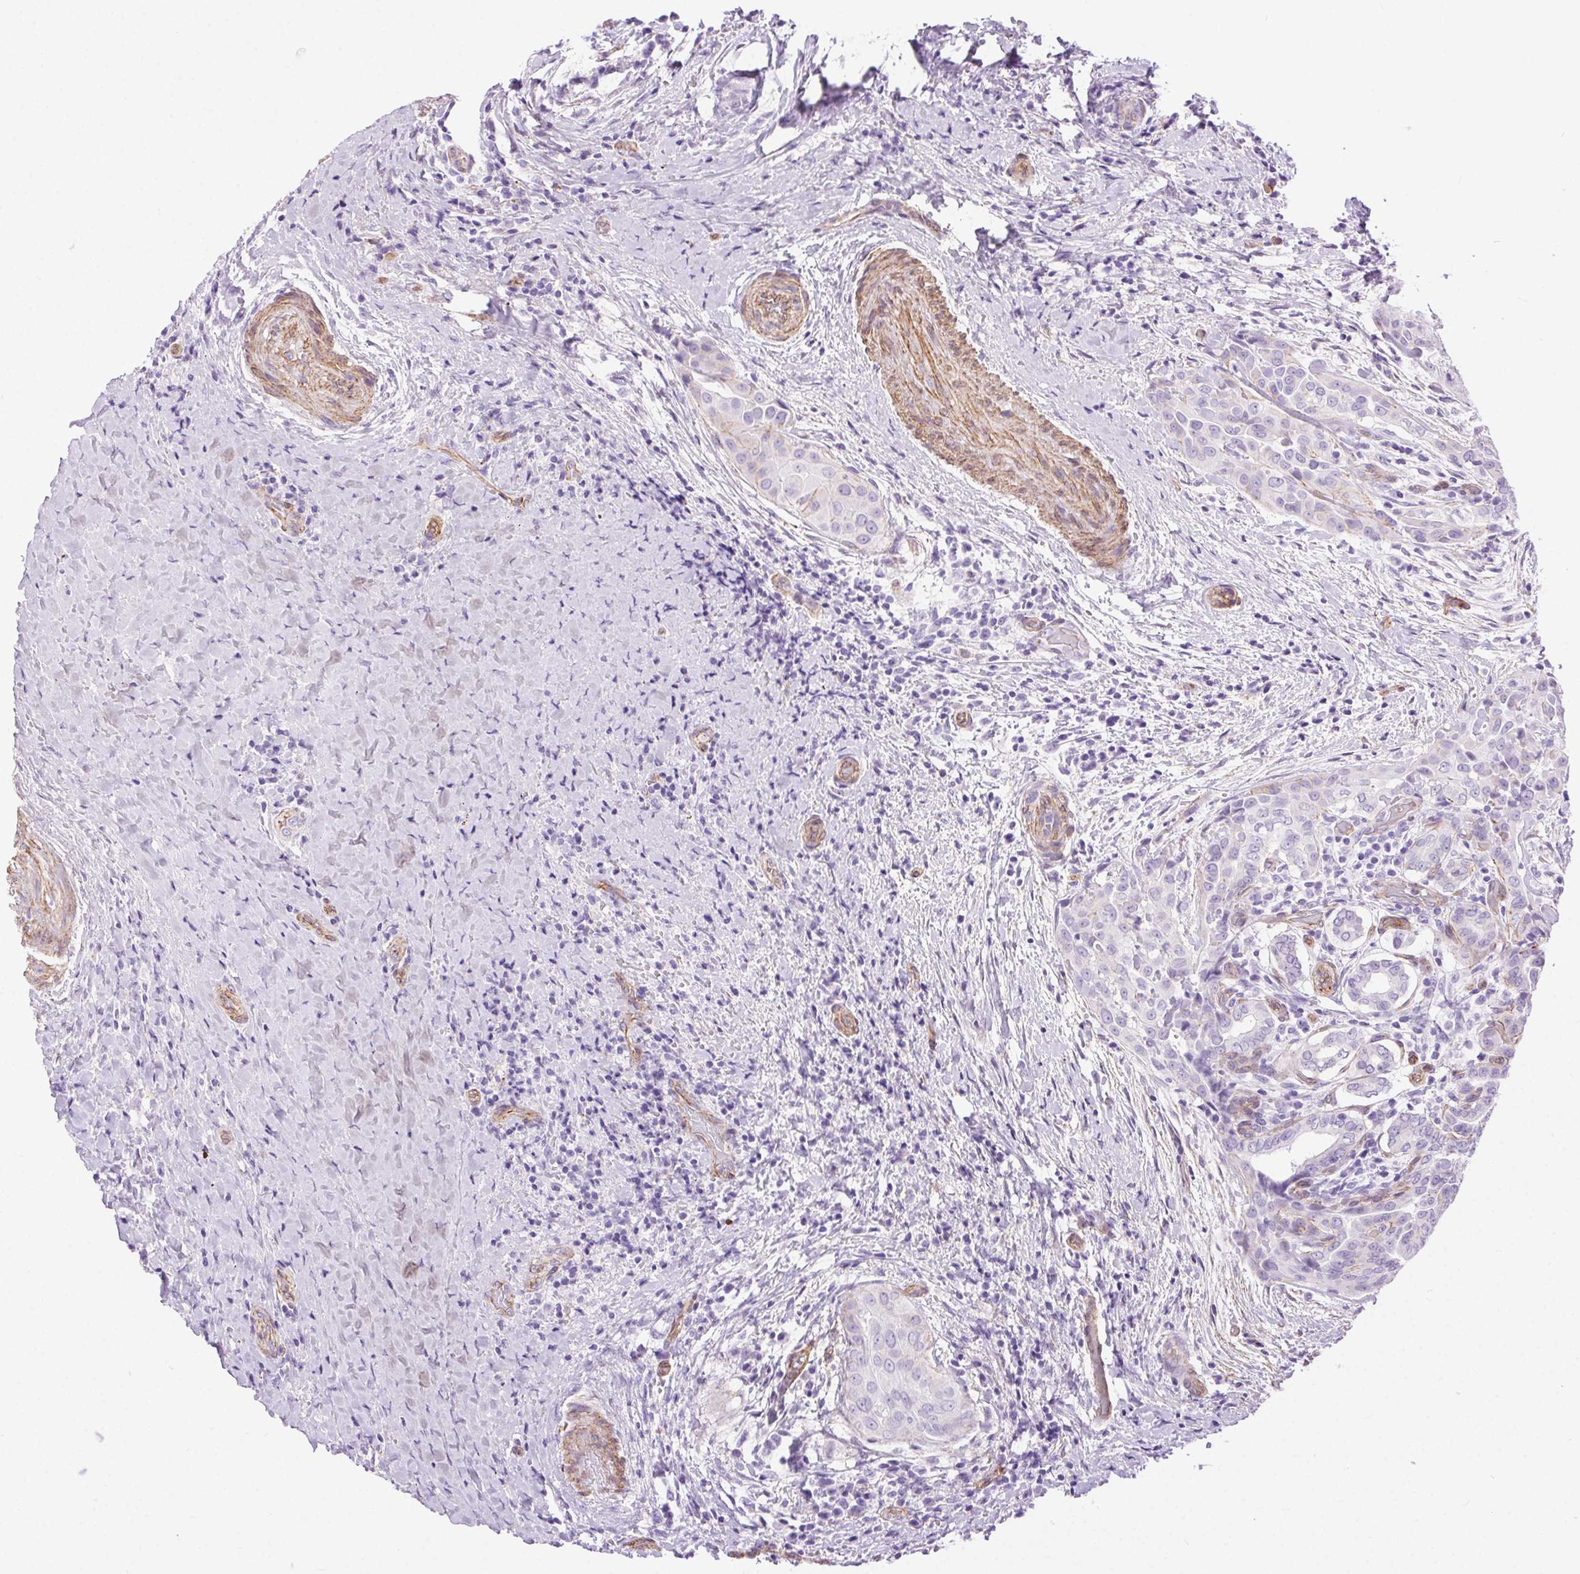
{"staining": {"intensity": "negative", "quantity": "none", "location": "none"}, "tissue": "thyroid cancer", "cell_type": "Tumor cells", "image_type": "cancer", "snomed": [{"axis": "morphology", "description": "Papillary adenocarcinoma, NOS"}, {"axis": "morphology", "description": "Papillary adenoma metastatic"}, {"axis": "topography", "description": "Thyroid gland"}], "caption": "Immunohistochemical staining of human papillary adenoma metastatic (thyroid) exhibits no significant staining in tumor cells.", "gene": "SHCBP1L", "patient": {"sex": "female", "age": 50}}